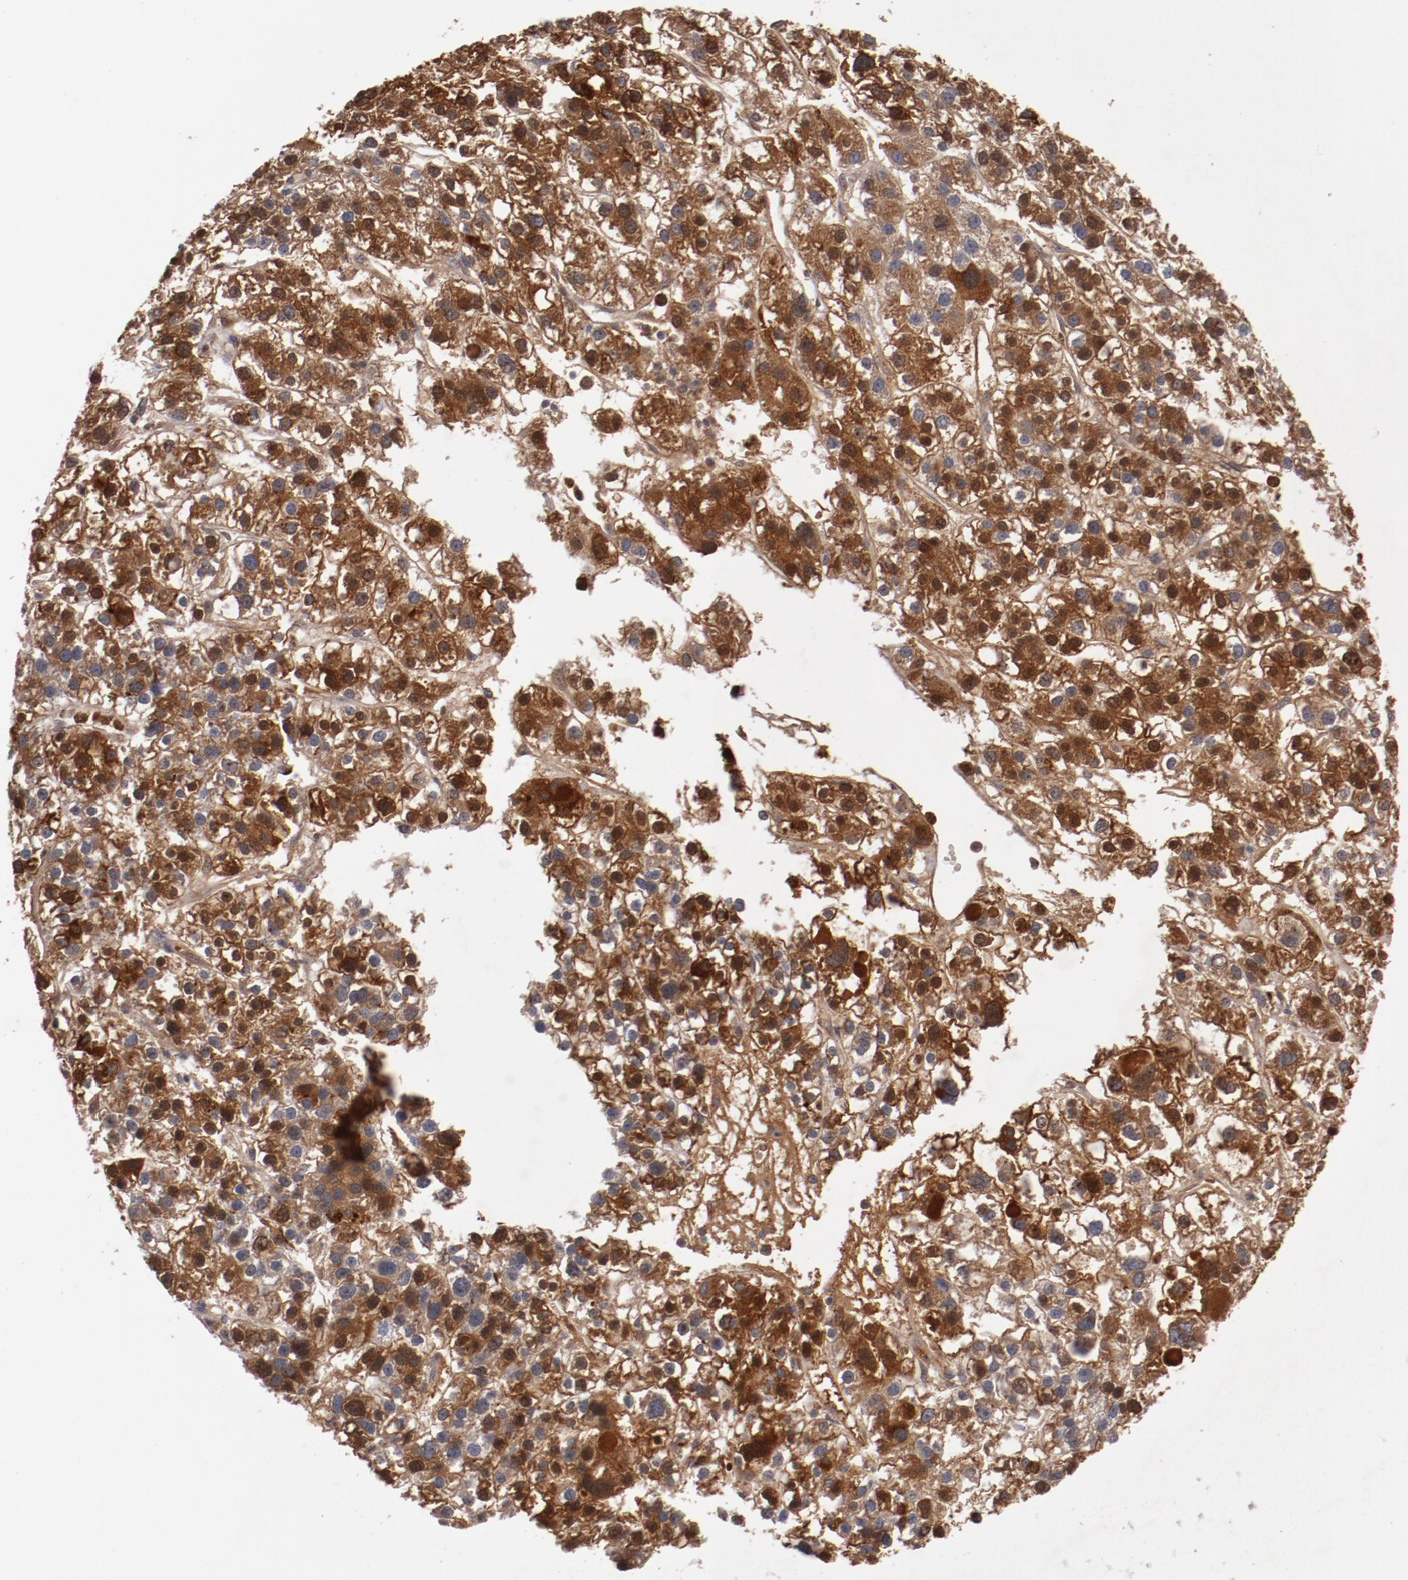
{"staining": {"intensity": "strong", "quantity": ">75%", "location": "cytoplasmic/membranous,nuclear"}, "tissue": "liver cancer", "cell_type": "Tumor cells", "image_type": "cancer", "snomed": [{"axis": "morphology", "description": "Carcinoma, Hepatocellular, NOS"}, {"axis": "topography", "description": "Liver"}], "caption": "A brown stain labels strong cytoplasmic/membranous and nuclear staining of a protein in human liver hepatocellular carcinoma tumor cells. The staining is performed using DAB brown chromogen to label protein expression. The nuclei are counter-stained blue using hematoxylin.", "gene": "SERPINA7", "patient": {"sex": "female", "age": 85}}